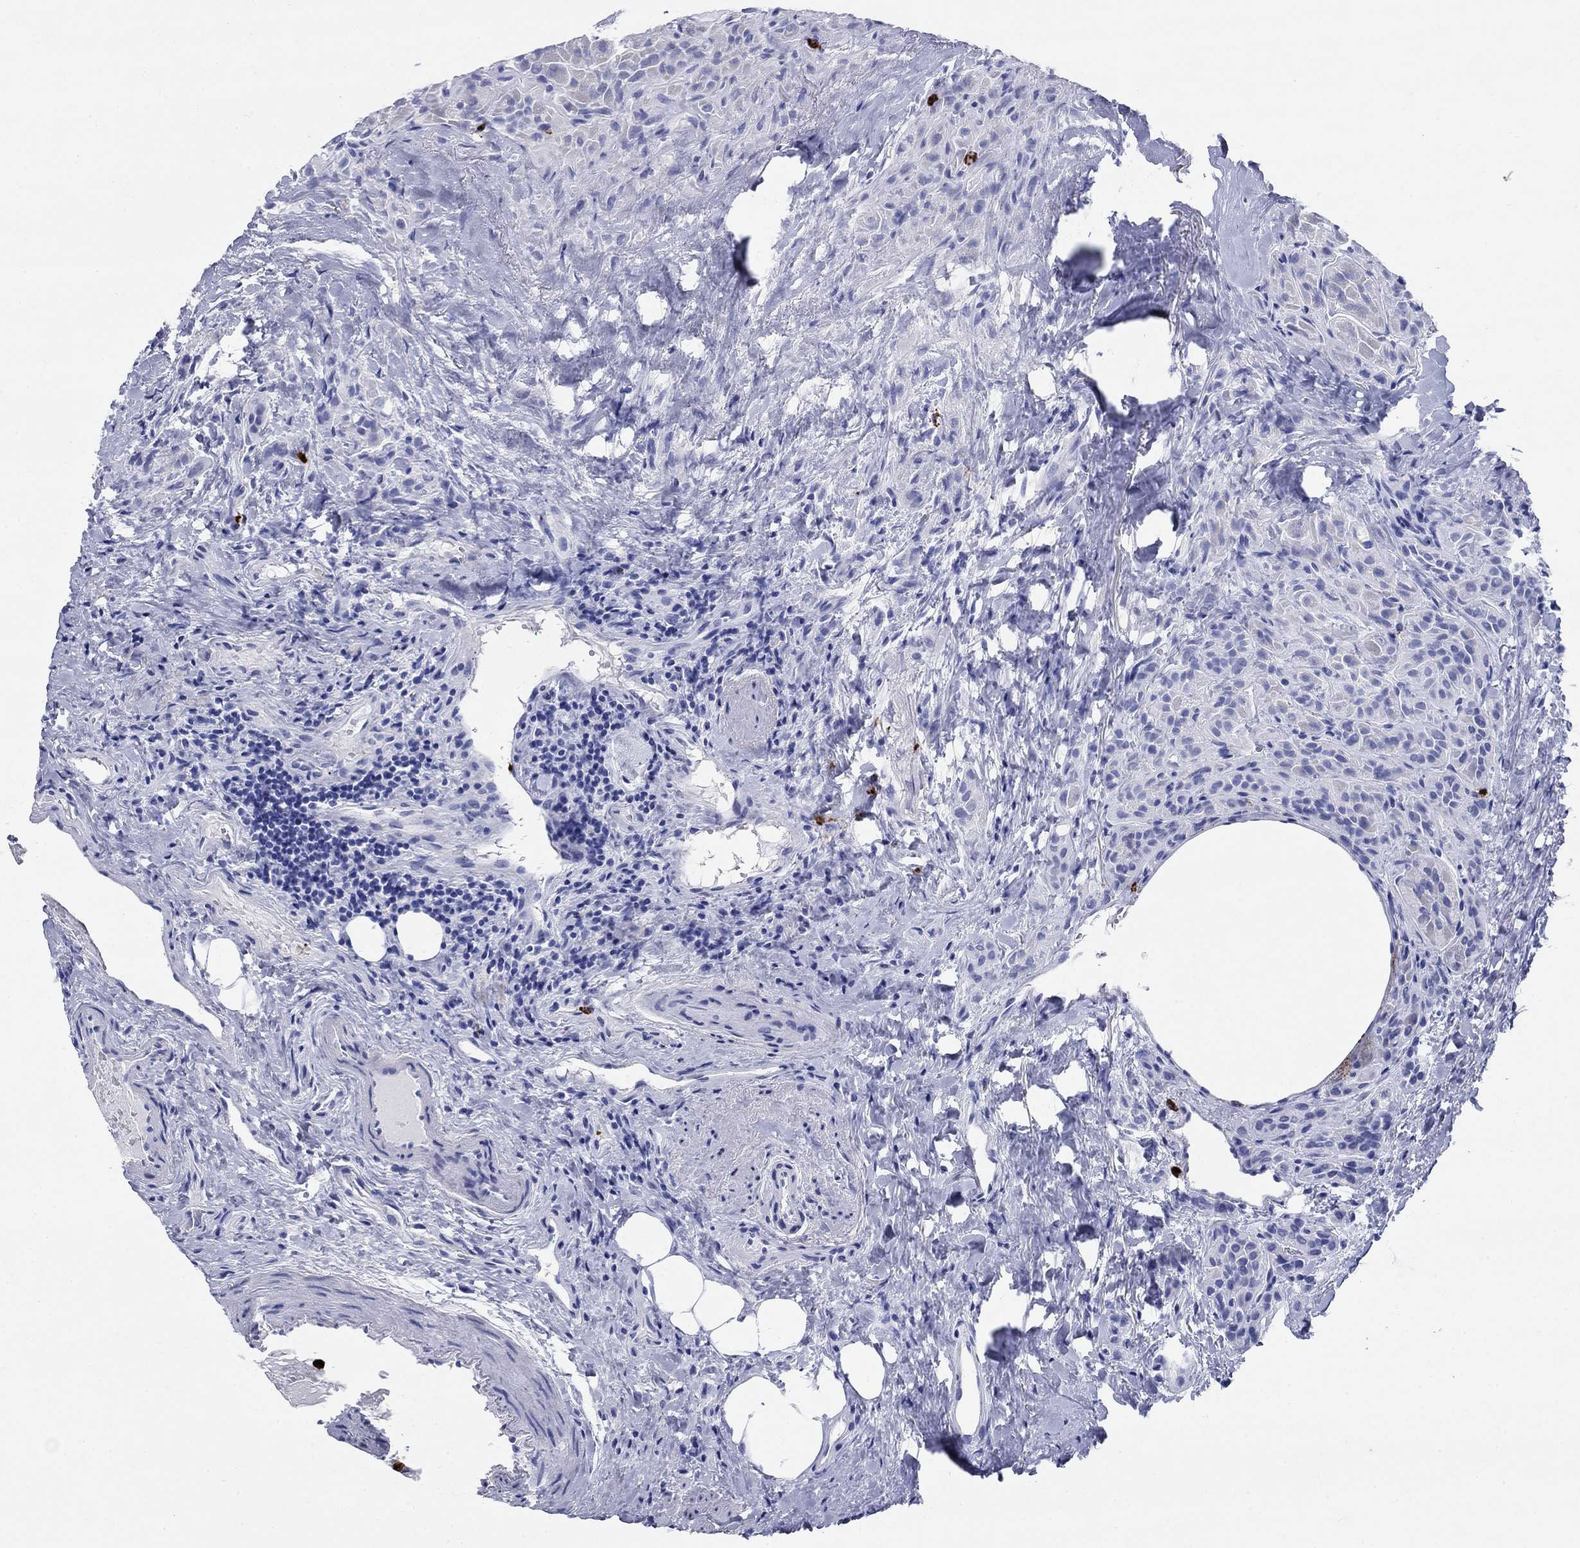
{"staining": {"intensity": "negative", "quantity": "none", "location": "none"}, "tissue": "thyroid cancer", "cell_type": "Tumor cells", "image_type": "cancer", "snomed": [{"axis": "morphology", "description": "Papillary adenocarcinoma, NOS"}, {"axis": "topography", "description": "Thyroid gland"}], "caption": "A histopathology image of human thyroid papillary adenocarcinoma is negative for staining in tumor cells. (DAB immunohistochemistry, high magnification).", "gene": "AZU1", "patient": {"sex": "female", "age": 45}}